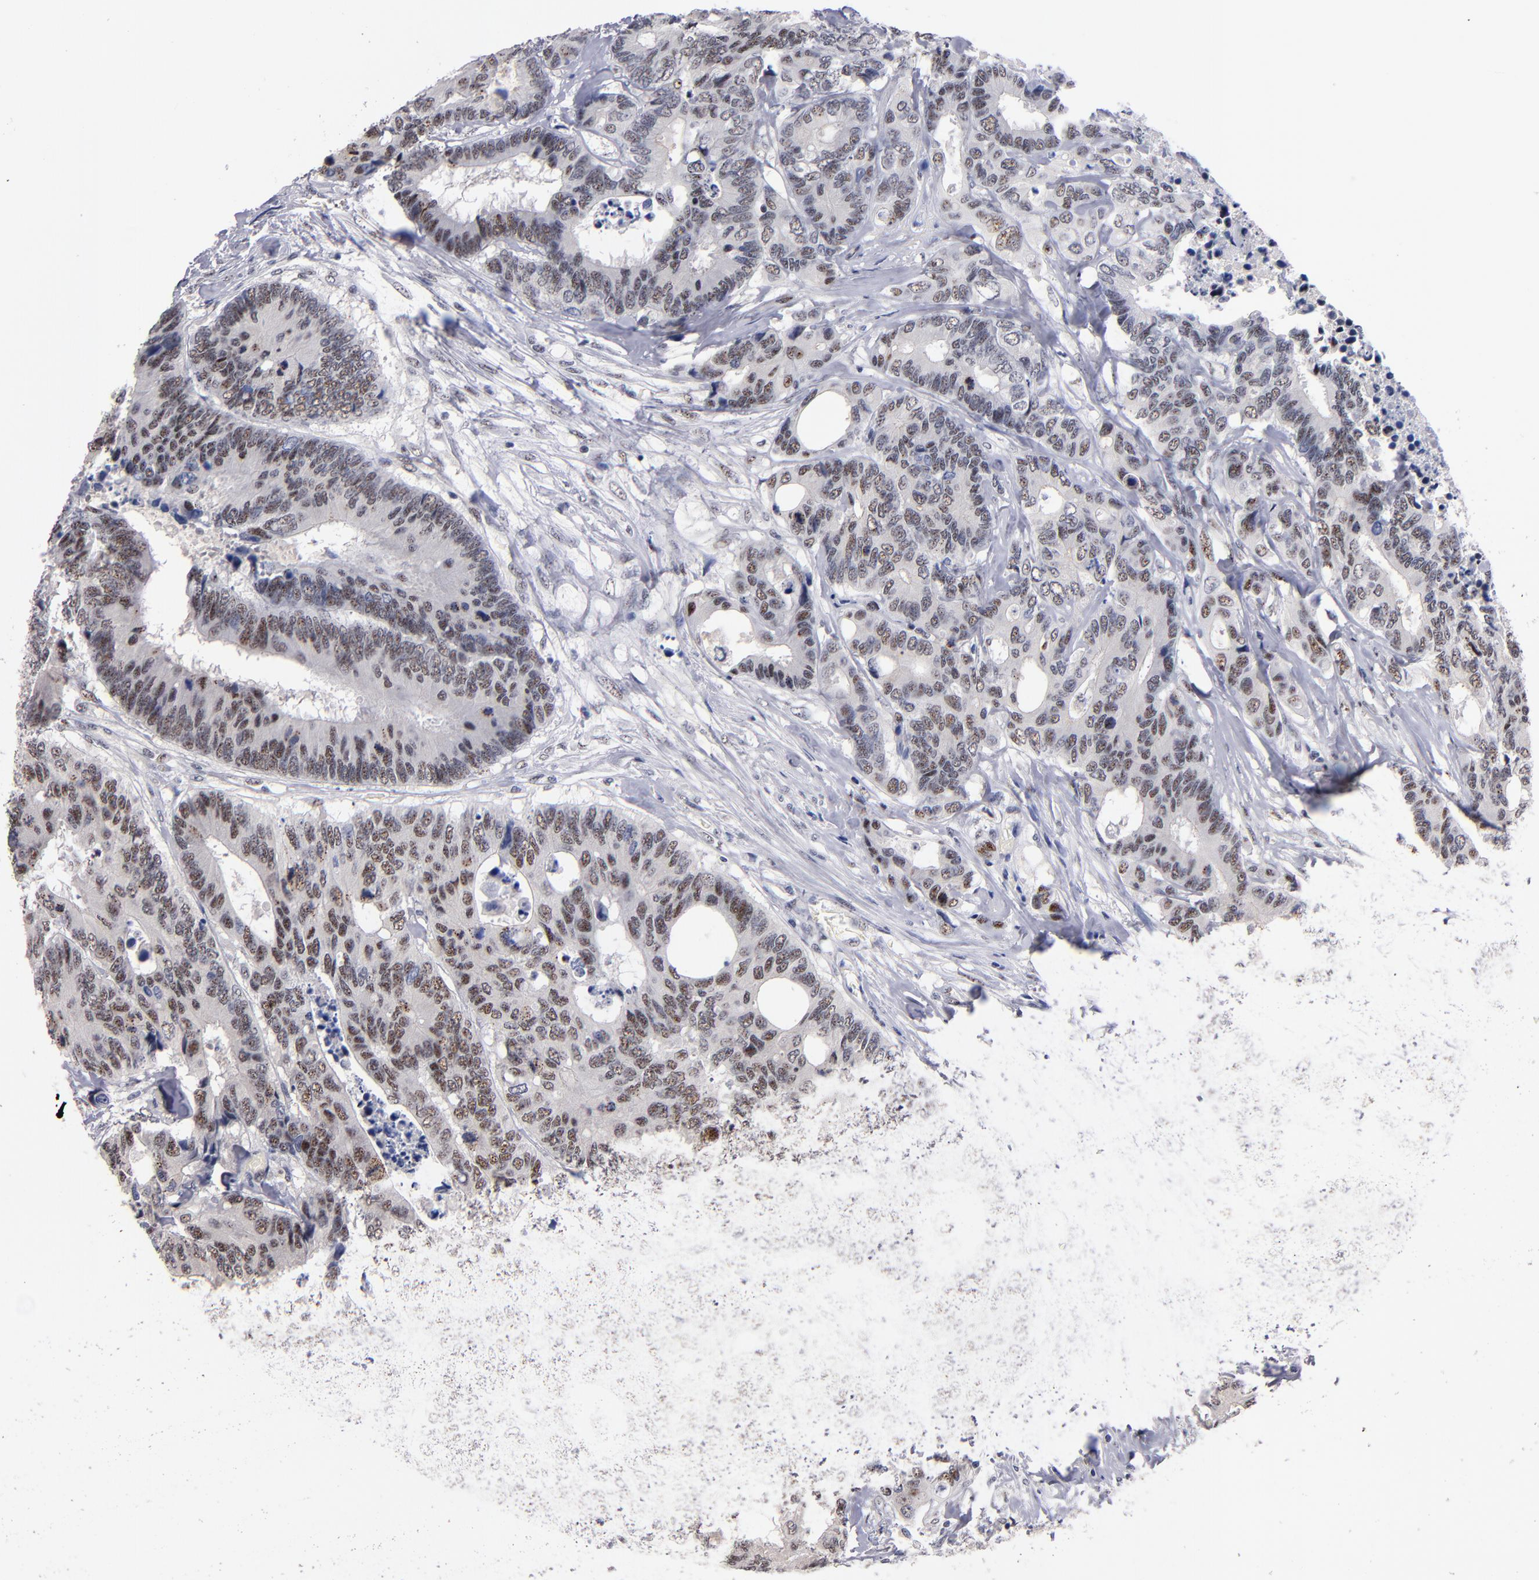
{"staining": {"intensity": "moderate", "quantity": ">75%", "location": "nuclear"}, "tissue": "colorectal cancer", "cell_type": "Tumor cells", "image_type": "cancer", "snomed": [{"axis": "morphology", "description": "Adenocarcinoma, NOS"}, {"axis": "topography", "description": "Rectum"}], "caption": "Immunohistochemical staining of adenocarcinoma (colorectal) demonstrates moderate nuclear protein positivity in approximately >75% of tumor cells.", "gene": "RAF1", "patient": {"sex": "male", "age": 55}}